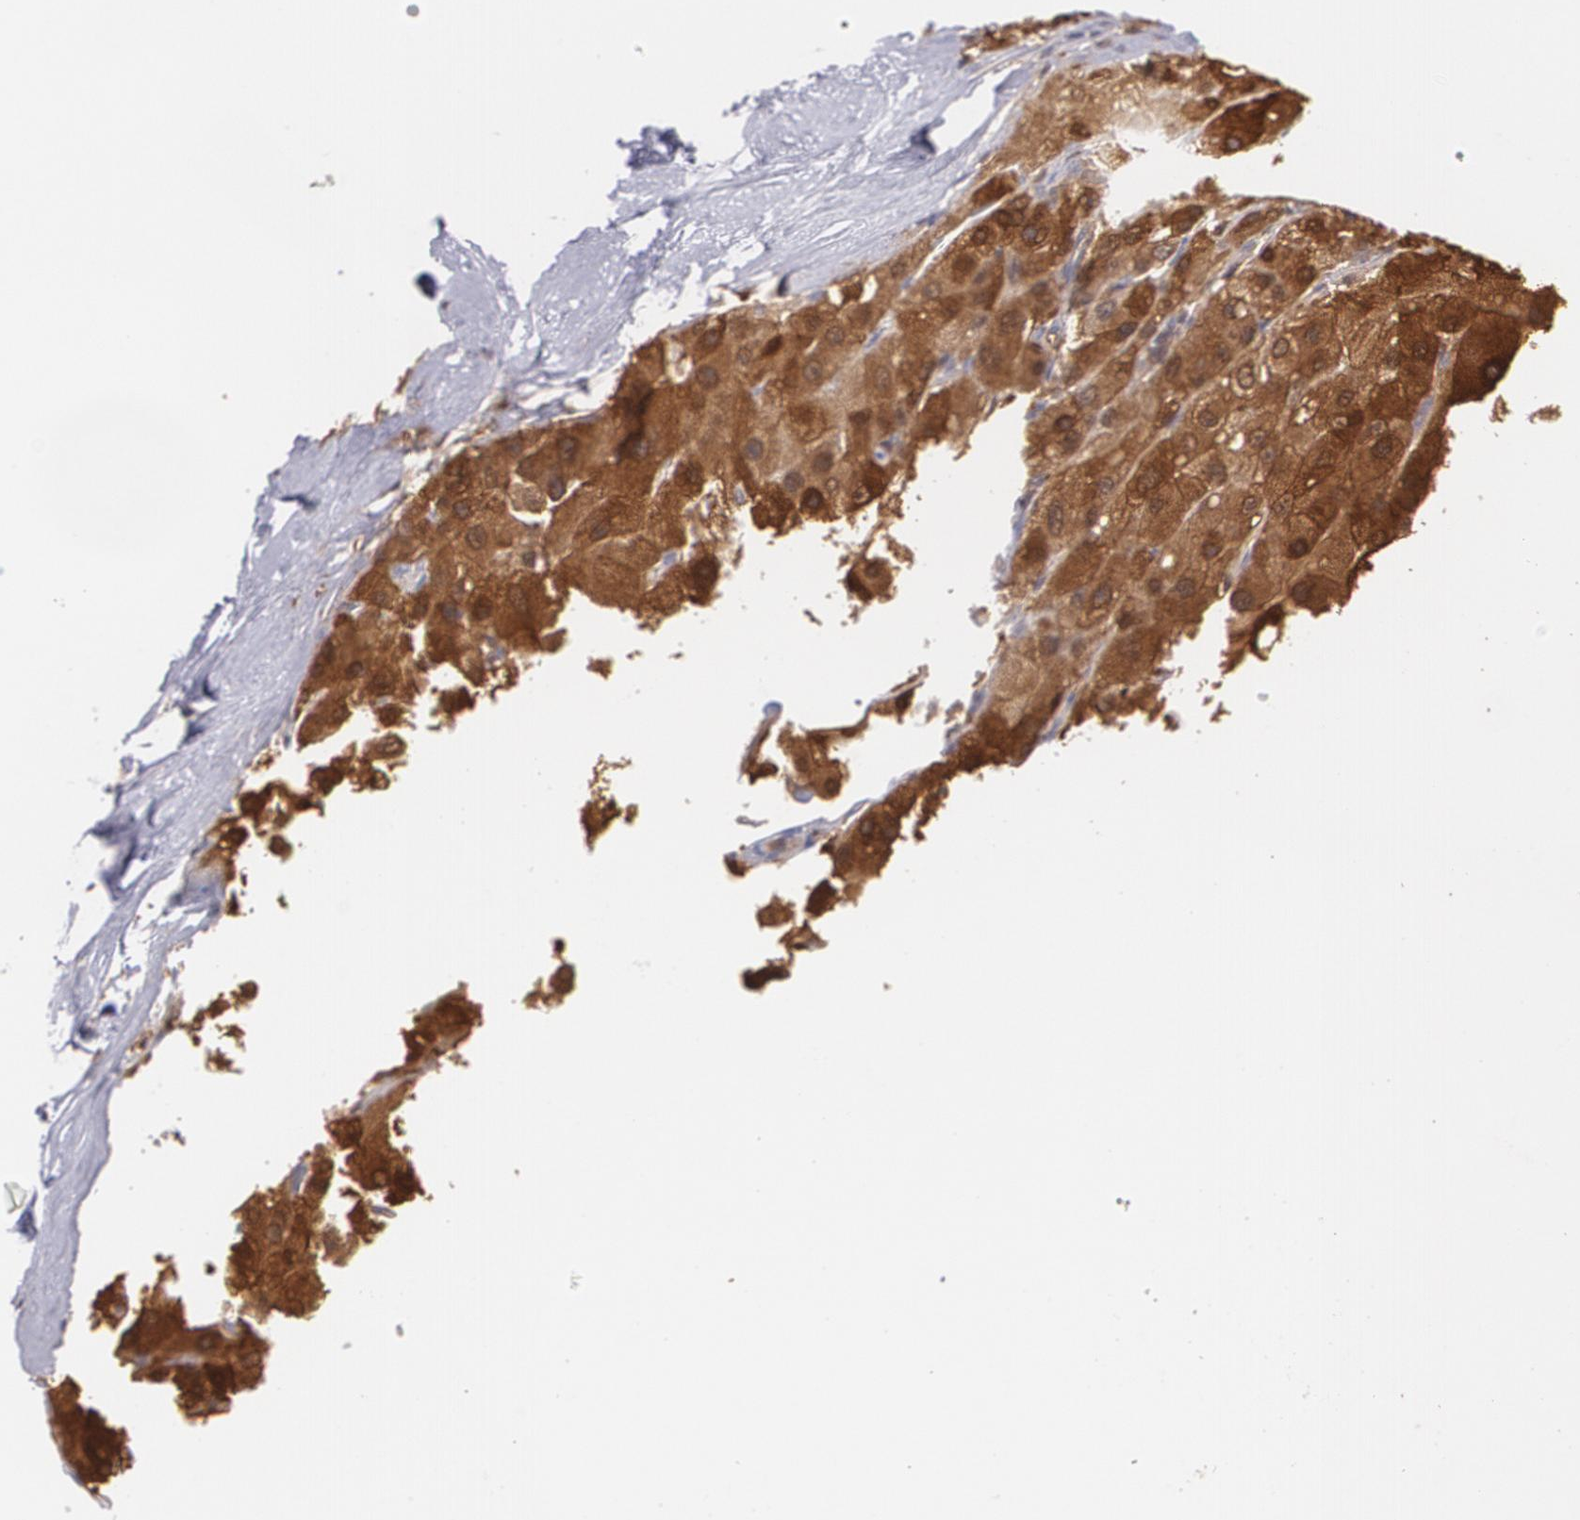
{"staining": {"intensity": "strong", "quantity": ">75%", "location": "cytoplasmic/membranous,nuclear"}, "tissue": "liver cancer", "cell_type": "Tumor cells", "image_type": "cancer", "snomed": [{"axis": "morphology", "description": "Carcinoma, Hepatocellular, NOS"}, {"axis": "topography", "description": "Liver"}], "caption": "Strong cytoplasmic/membranous and nuclear staining is identified in about >75% of tumor cells in liver hepatocellular carcinoma. (DAB IHC, brown staining for protein, blue staining for nuclei).", "gene": "HSPH1", "patient": {"sex": "male", "age": 80}}